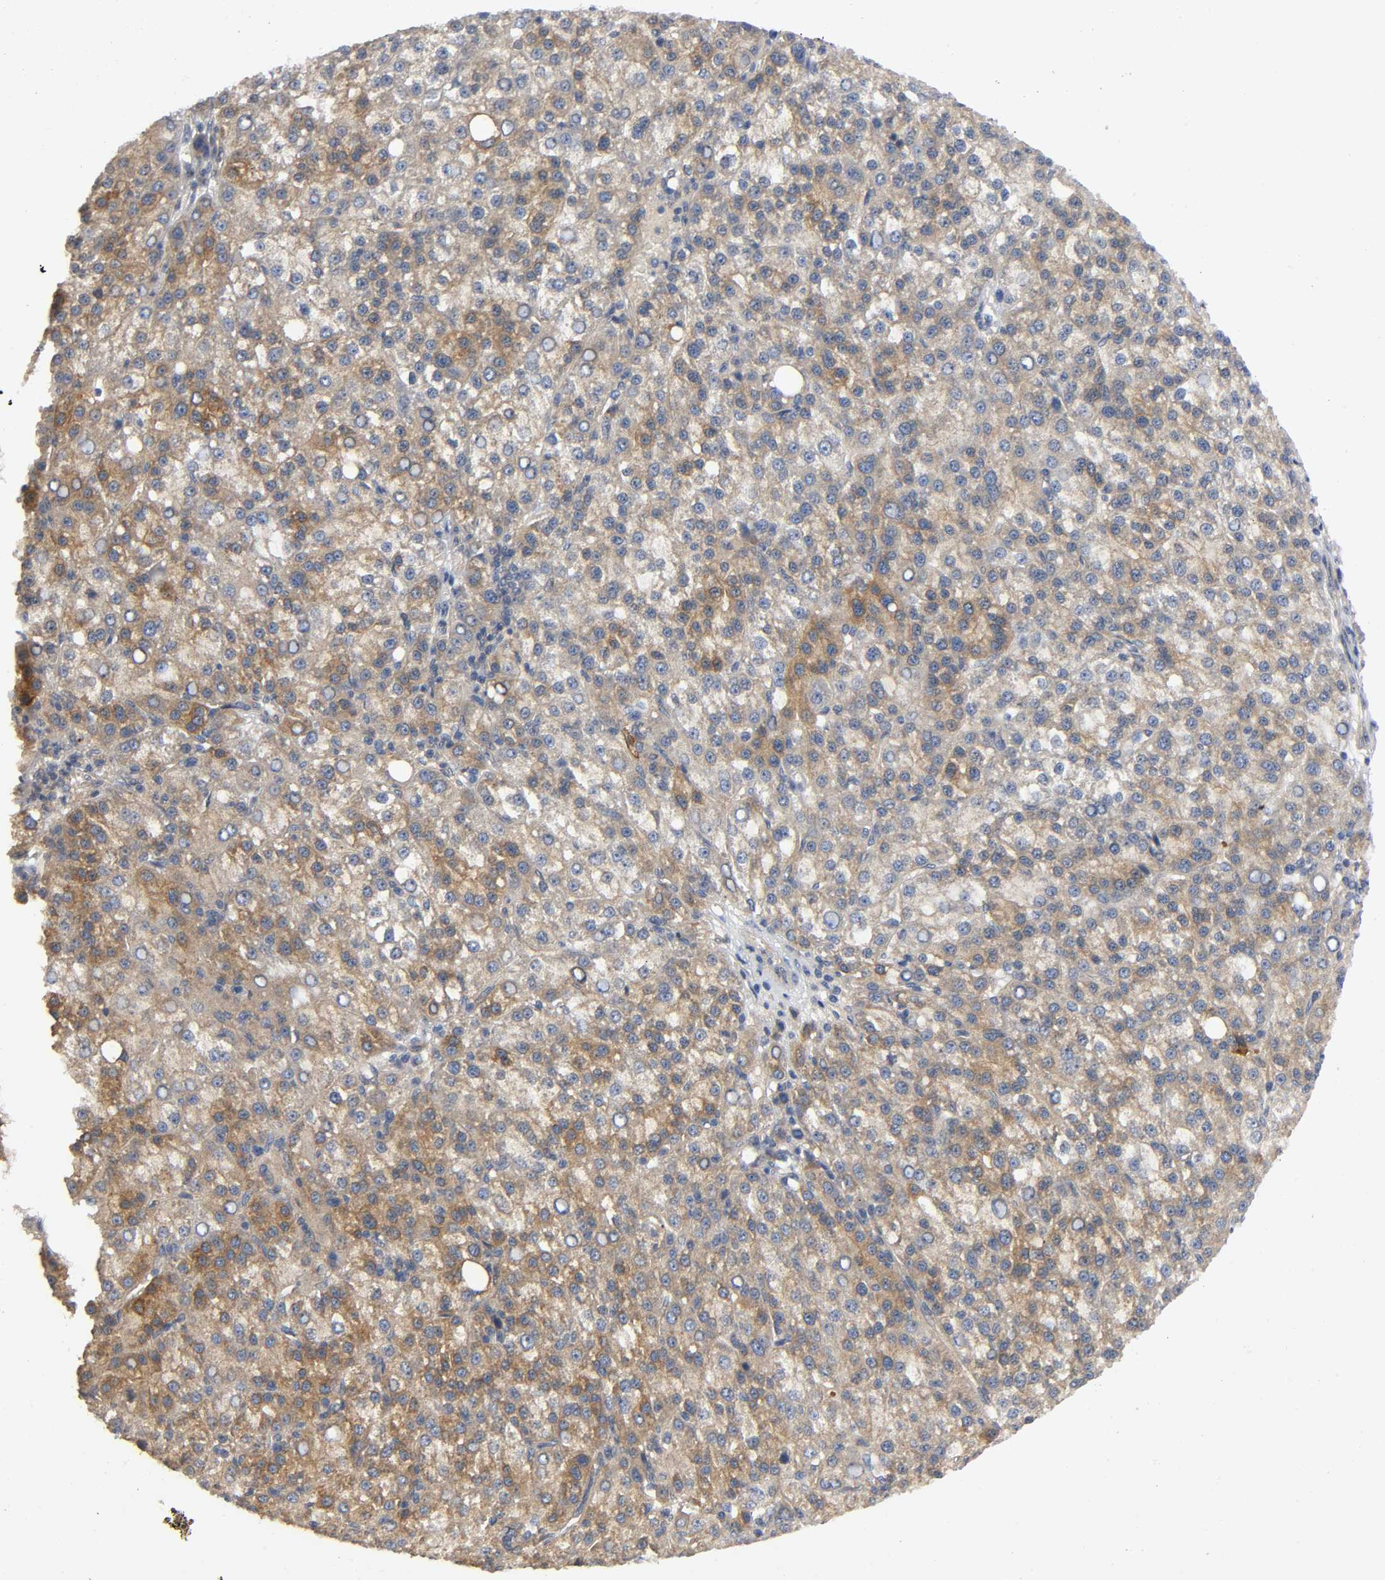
{"staining": {"intensity": "moderate", "quantity": ">75%", "location": "cytoplasmic/membranous"}, "tissue": "liver cancer", "cell_type": "Tumor cells", "image_type": "cancer", "snomed": [{"axis": "morphology", "description": "Carcinoma, Hepatocellular, NOS"}, {"axis": "topography", "description": "Liver"}], "caption": "Immunohistochemical staining of human liver cancer (hepatocellular carcinoma) displays moderate cytoplasmic/membranous protein staining in about >75% of tumor cells.", "gene": "HDAC6", "patient": {"sex": "female", "age": 58}}